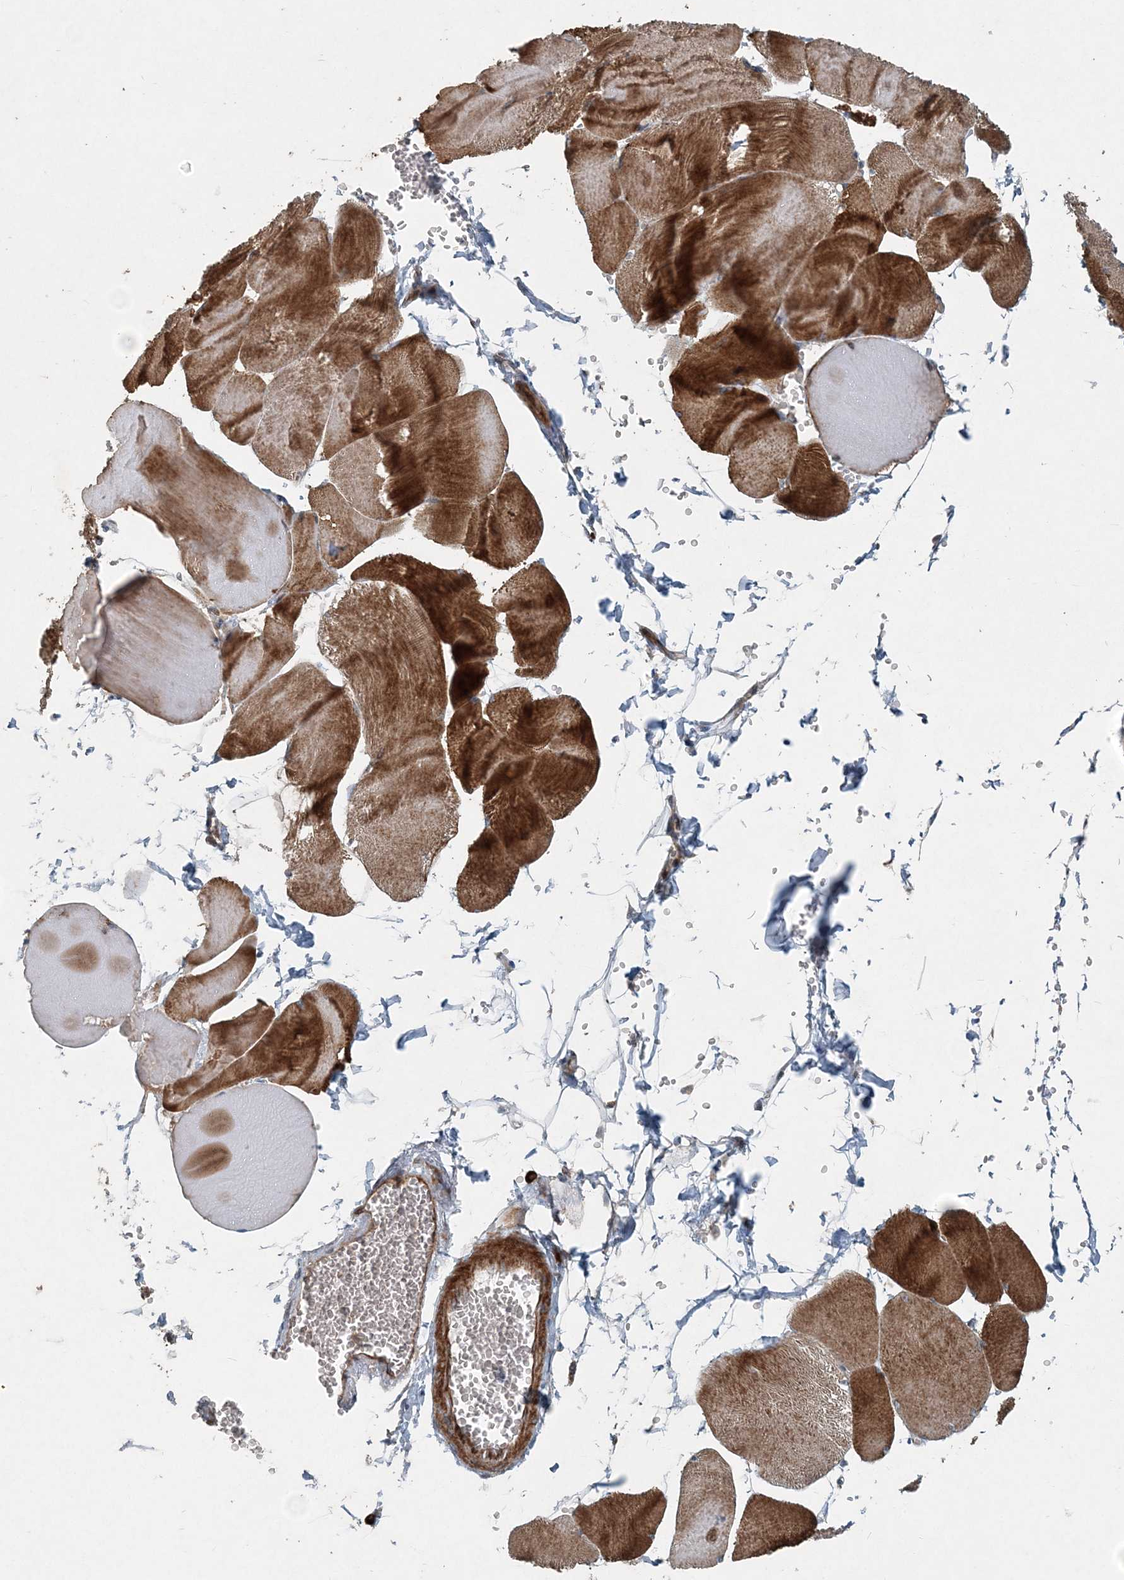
{"staining": {"intensity": "strong", "quantity": ">75%", "location": "cytoplasmic/membranous"}, "tissue": "skeletal muscle", "cell_type": "Myocytes", "image_type": "normal", "snomed": [{"axis": "morphology", "description": "Normal tissue, NOS"}, {"axis": "morphology", "description": "Basal cell carcinoma"}, {"axis": "topography", "description": "Skeletal muscle"}], "caption": "This histopathology image reveals immunohistochemistry staining of normal skeletal muscle, with high strong cytoplasmic/membranous staining in about >75% of myocytes.", "gene": "INTU", "patient": {"sex": "female", "age": 64}}